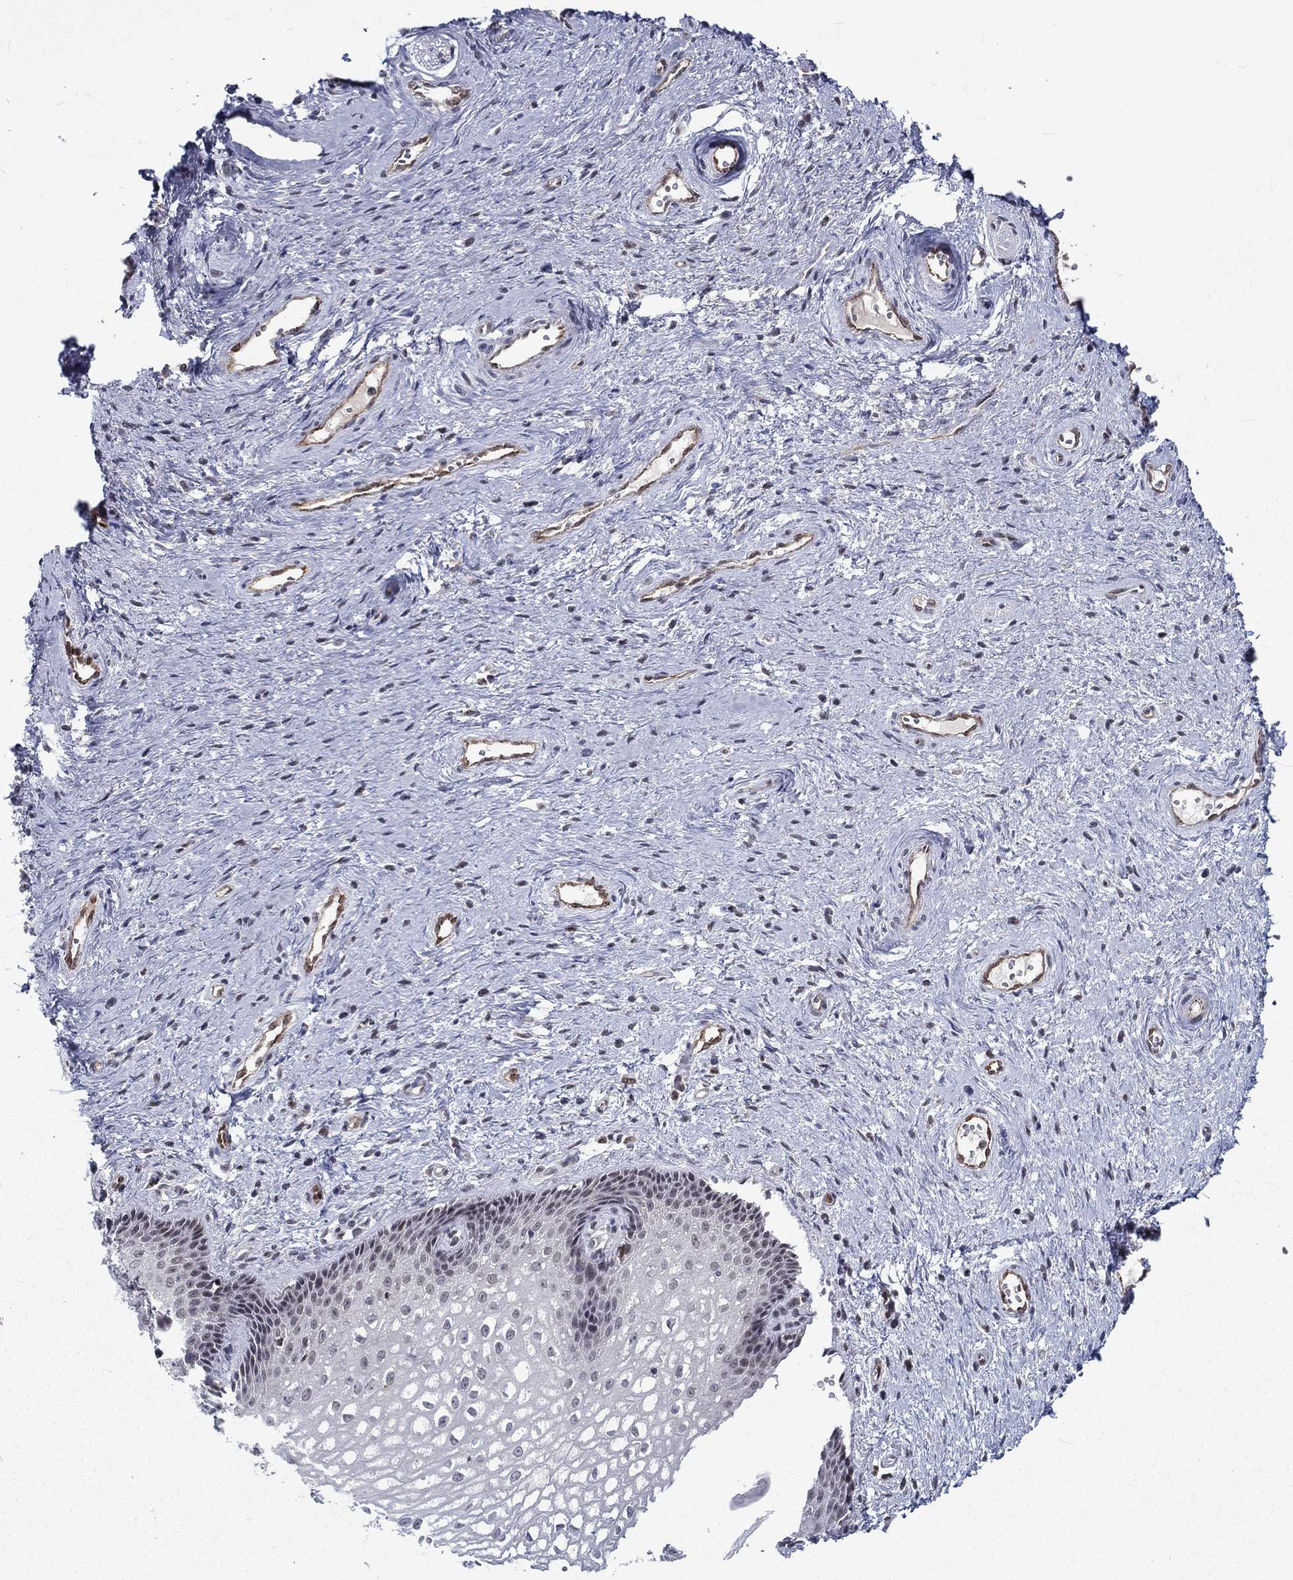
{"staining": {"intensity": "negative", "quantity": "none", "location": "none"}, "tissue": "cervical cancer", "cell_type": "Tumor cells", "image_type": "cancer", "snomed": [{"axis": "morphology", "description": "Squamous cell carcinoma, NOS"}, {"axis": "topography", "description": "Cervix"}], "caption": "Cervical cancer stained for a protein using immunohistochemistry shows no positivity tumor cells.", "gene": "ZBED1", "patient": {"sex": "female", "age": 30}}